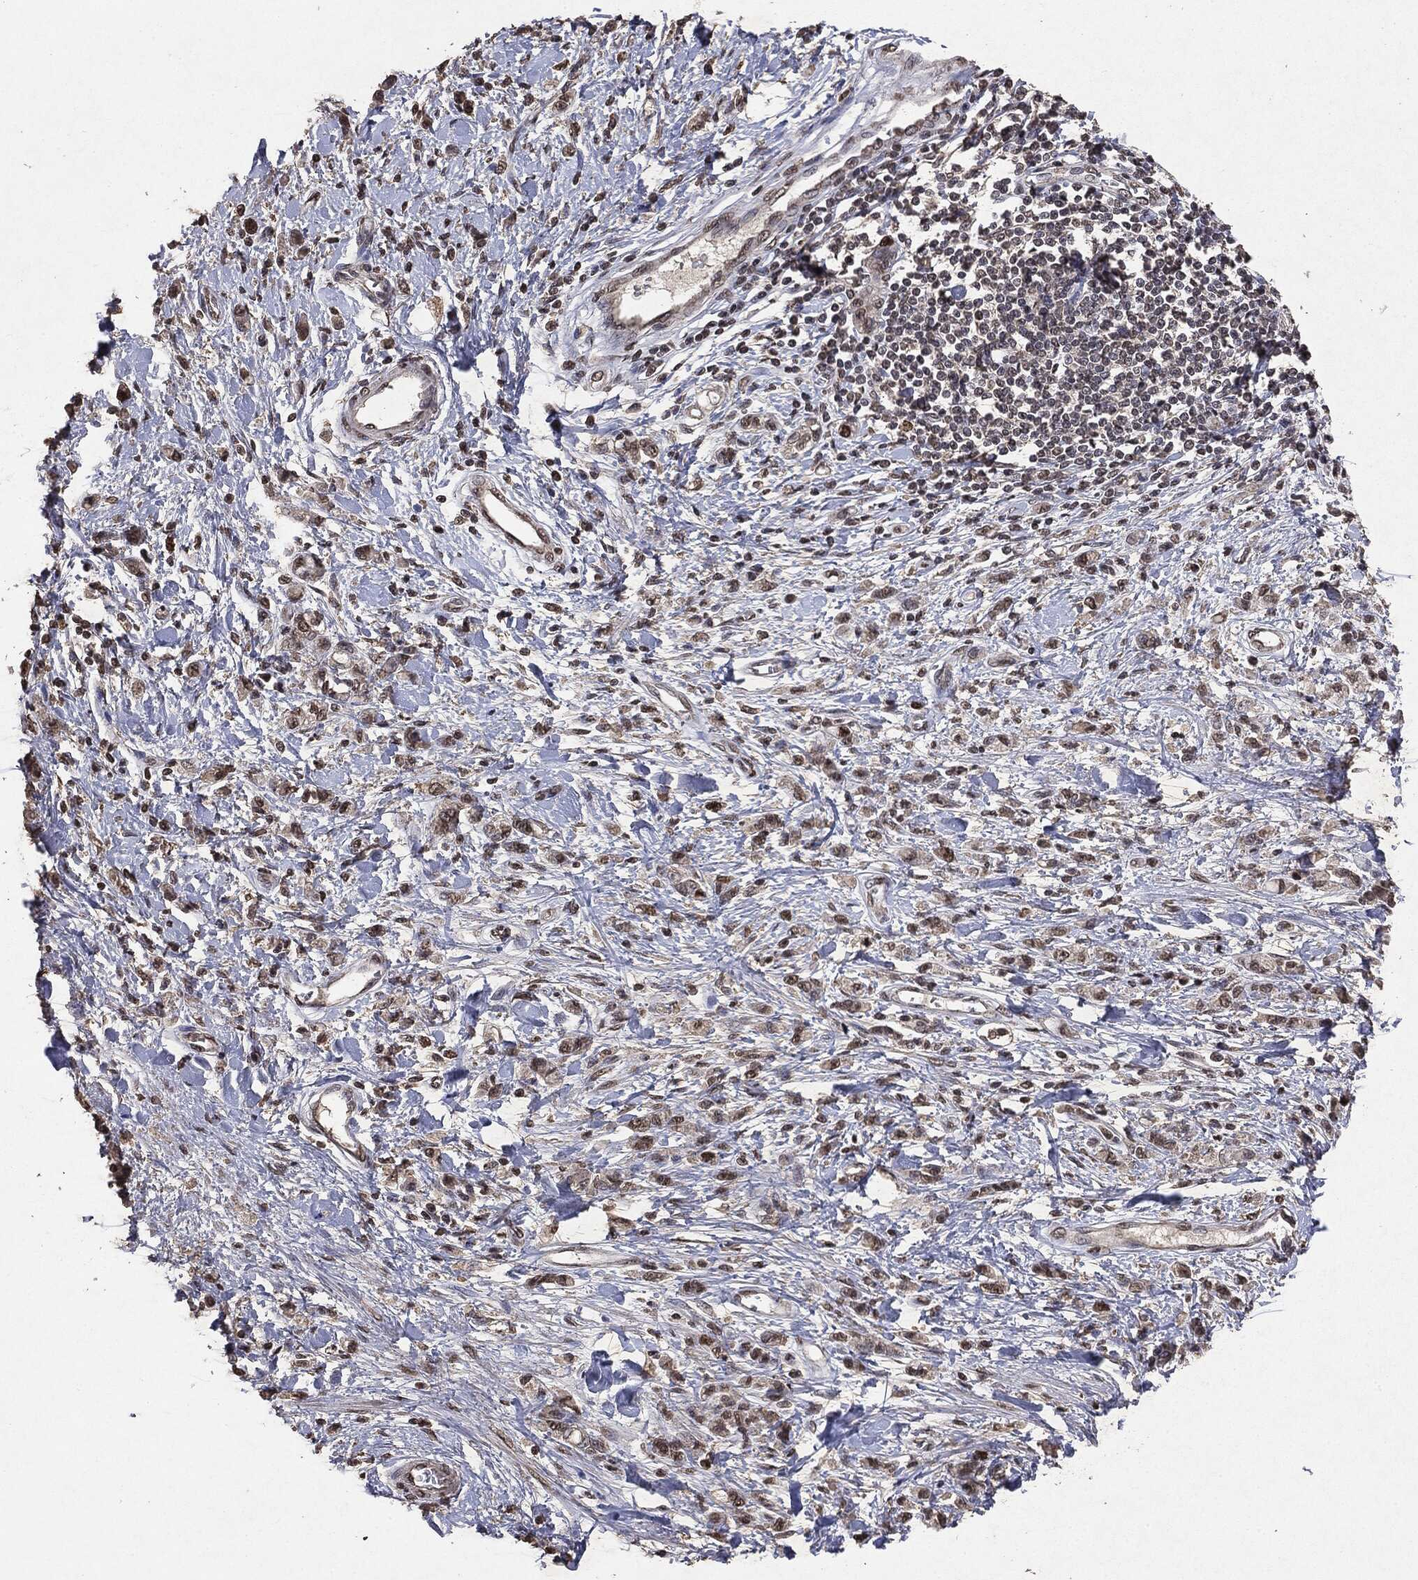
{"staining": {"intensity": "weak", "quantity": "25%-75%", "location": "nuclear"}, "tissue": "stomach cancer", "cell_type": "Tumor cells", "image_type": "cancer", "snomed": [{"axis": "morphology", "description": "Adenocarcinoma, NOS"}, {"axis": "topography", "description": "Stomach"}], "caption": "Immunohistochemistry histopathology image of neoplastic tissue: human stomach adenocarcinoma stained using immunohistochemistry (IHC) demonstrates low levels of weak protein expression localized specifically in the nuclear of tumor cells, appearing as a nuclear brown color.", "gene": "RAD18", "patient": {"sex": "male", "age": 77}}